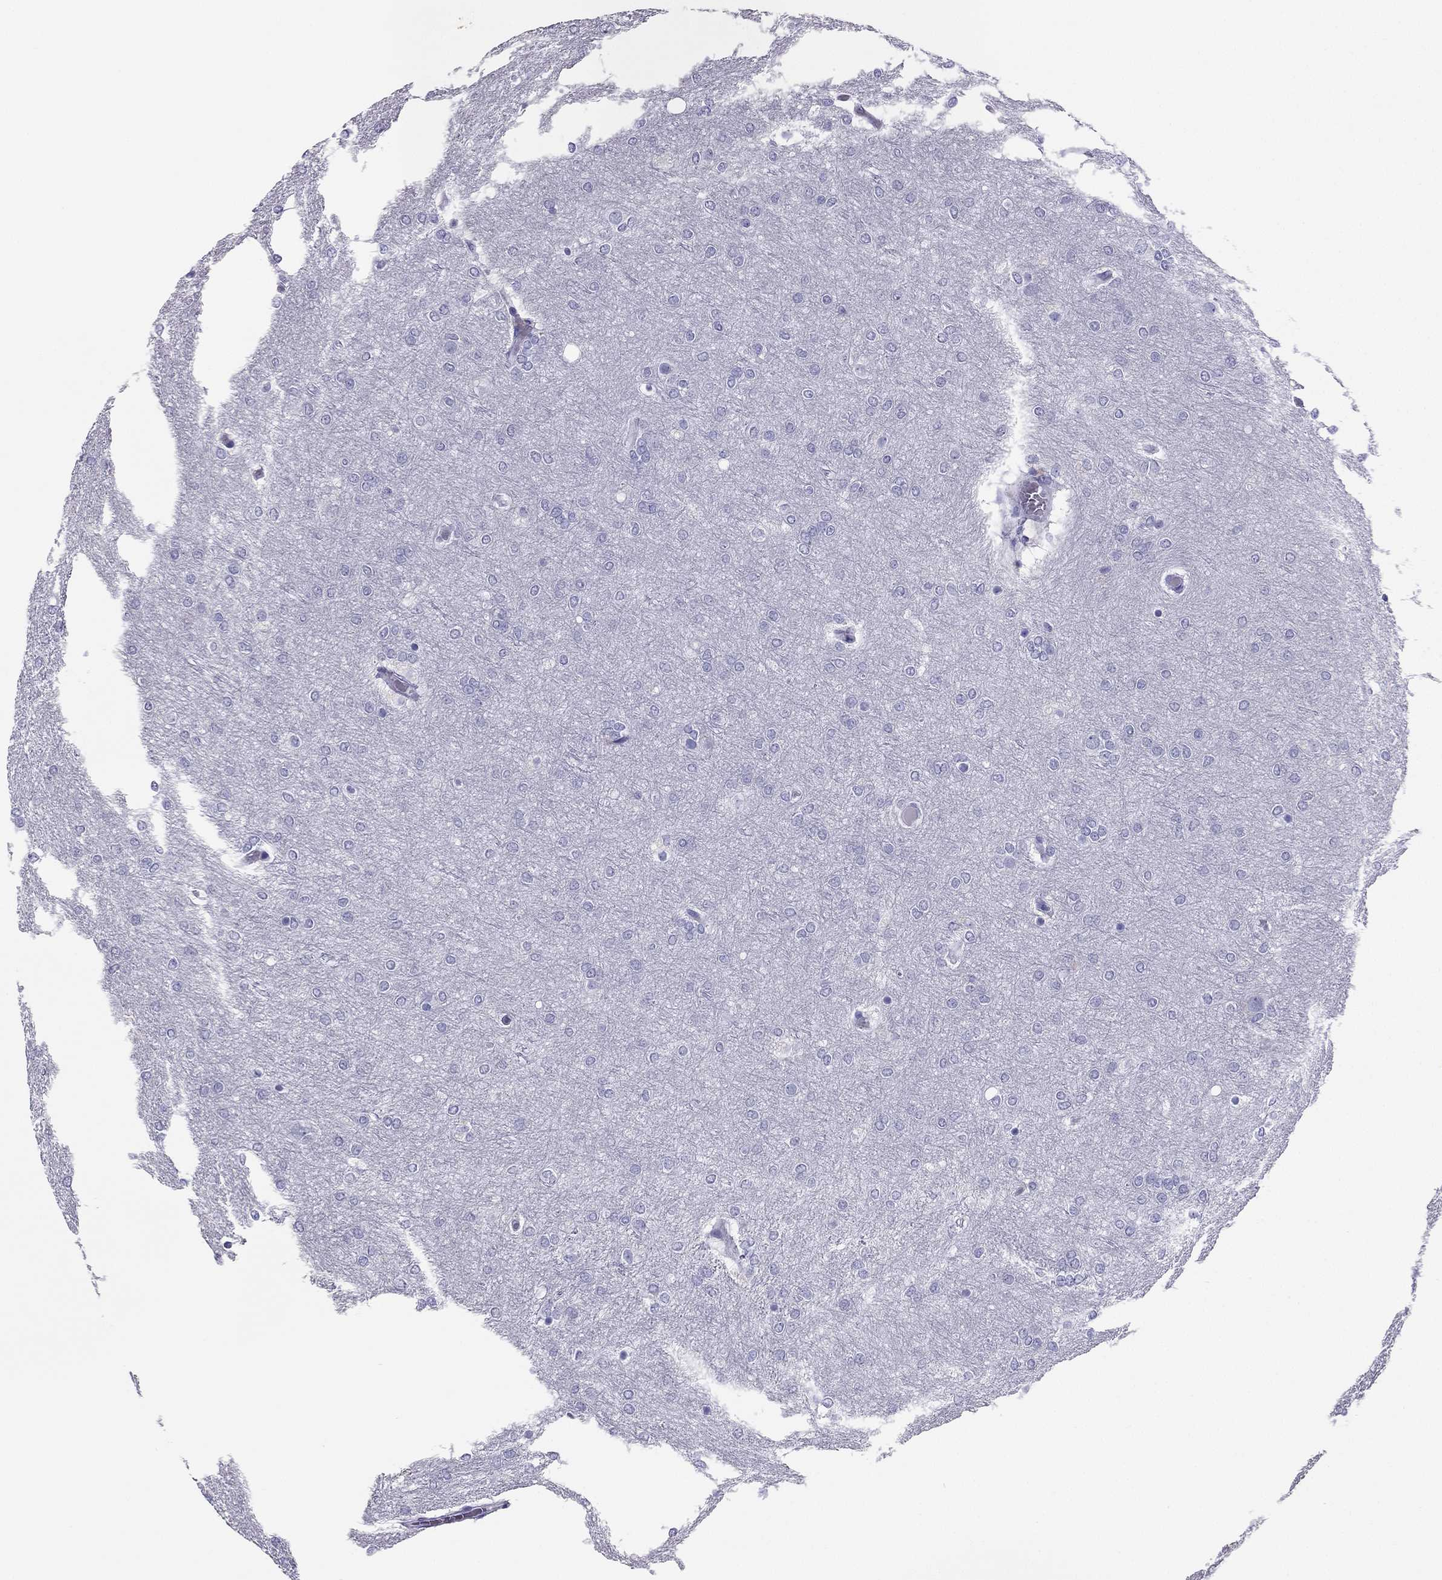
{"staining": {"intensity": "negative", "quantity": "none", "location": "none"}, "tissue": "glioma", "cell_type": "Tumor cells", "image_type": "cancer", "snomed": [{"axis": "morphology", "description": "Glioma, malignant, High grade"}, {"axis": "topography", "description": "Brain"}], "caption": "An immunohistochemistry histopathology image of glioma is shown. There is no staining in tumor cells of glioma. The staining was performed using DAB (3,3'-diaminobenzidine) to visualize the protein expression in brown, while the nuclei were stained in blue with hematoxylin (Magnification: 20x).", "gene": "PDE6A", "patient": {"sex": "female", "age": 61}}